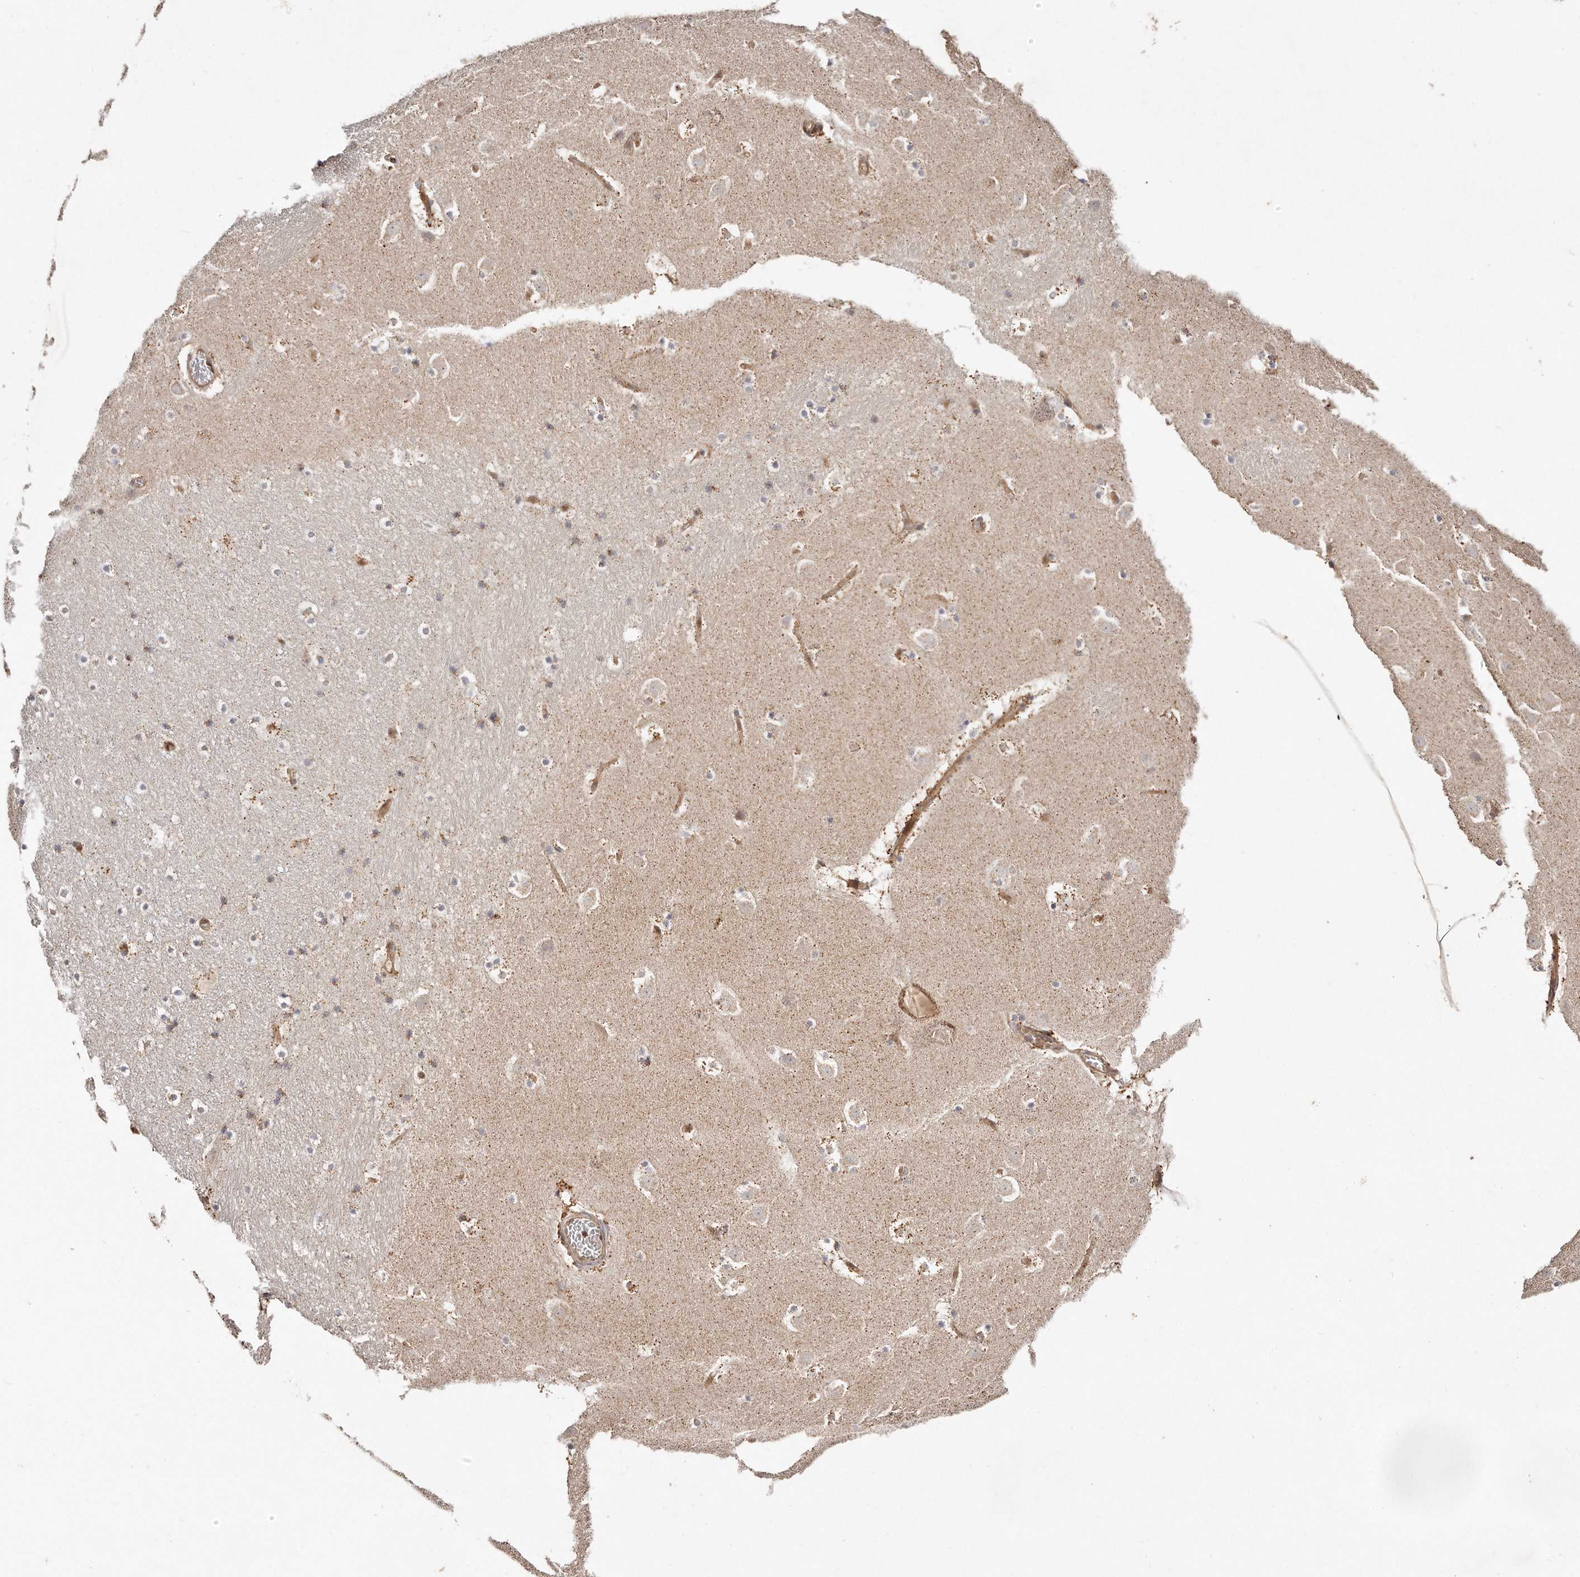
{"staining": {"intensity": "moderate", "quantity": "<25%", "location": "cytoplasmic/membranous"}, "tissue": "caudate", "cell_type": "Glial cells", "image_type": "normal", "snomed": [{"axis": "morphology", "description": "Normal tissue, NOS"}, {"axis": "topography", "description": "Lateral ventricle wall"}], "caption": "Immunohistochemistry (IHC) of unremarkable caudate displays low levels of moderate cytoplasmic/membranous staining in about <25% of glial cells.", "gene": "GBP4", "patient": {"sex": "male", "age": 45}}